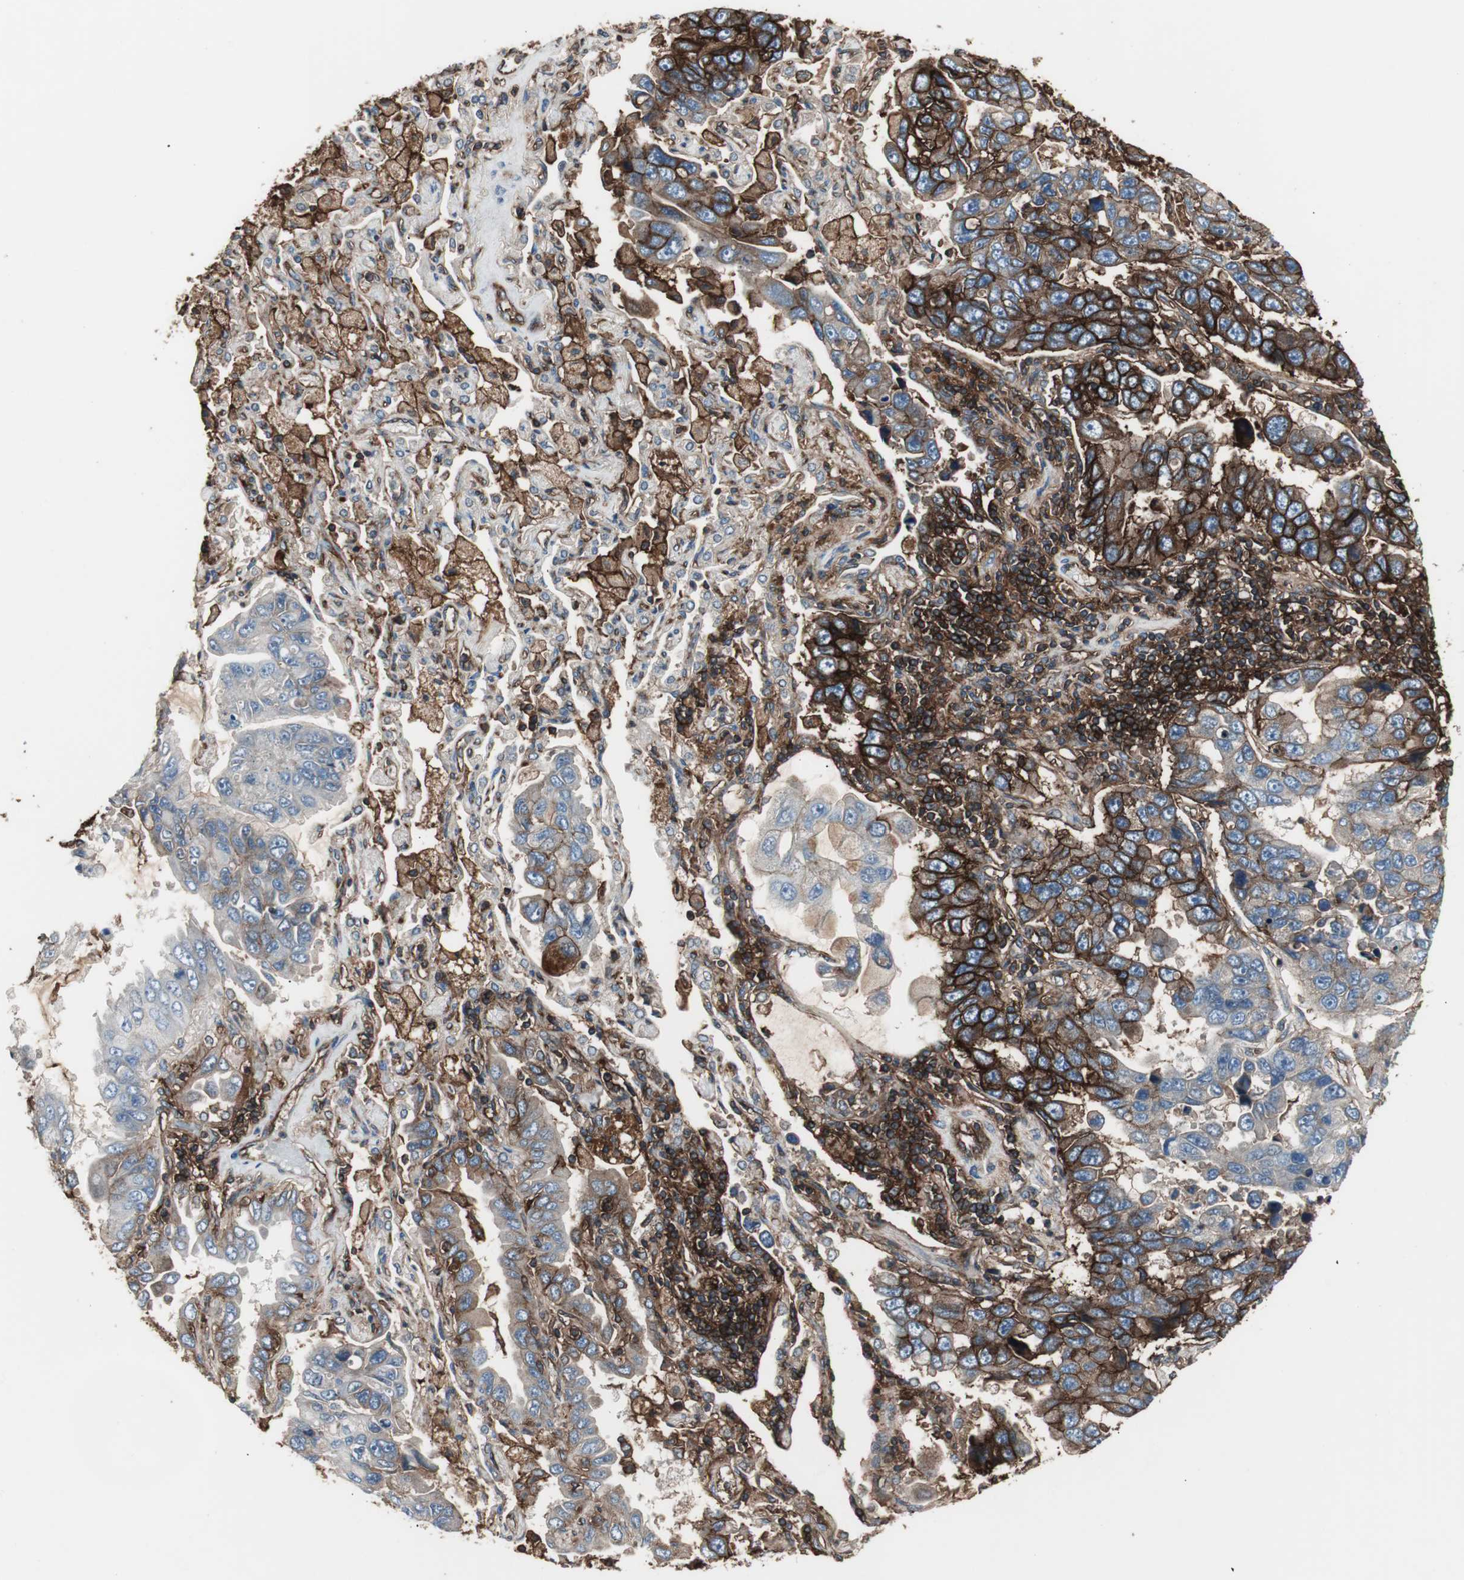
{"staining": {"intensity": "strong", "quantity": "25%-75%", "location": "cytoplasmic/membranous"}, "tissue": "lung cancer", "cell_type": "Tumor cells", "image_type": "cancer", "snomed": [{"axis": "morphology", "description": "Adenocarcinoma, NOS"}, {"axis": "topography", "description": "Lung"}], "caption": "High-power microscopy captured an IHC micrograph of lung adenocarcinoma, revealing strong cytoplasmic/membranous staining in approximately 25%-75% of tumor cells. The staining was performed using DAB, with brown indicating positive protein expression. Nuclei are stained blue with hematoxylin.", "gene": "B2M", "patient": {"sex": "male", "age": 64}}